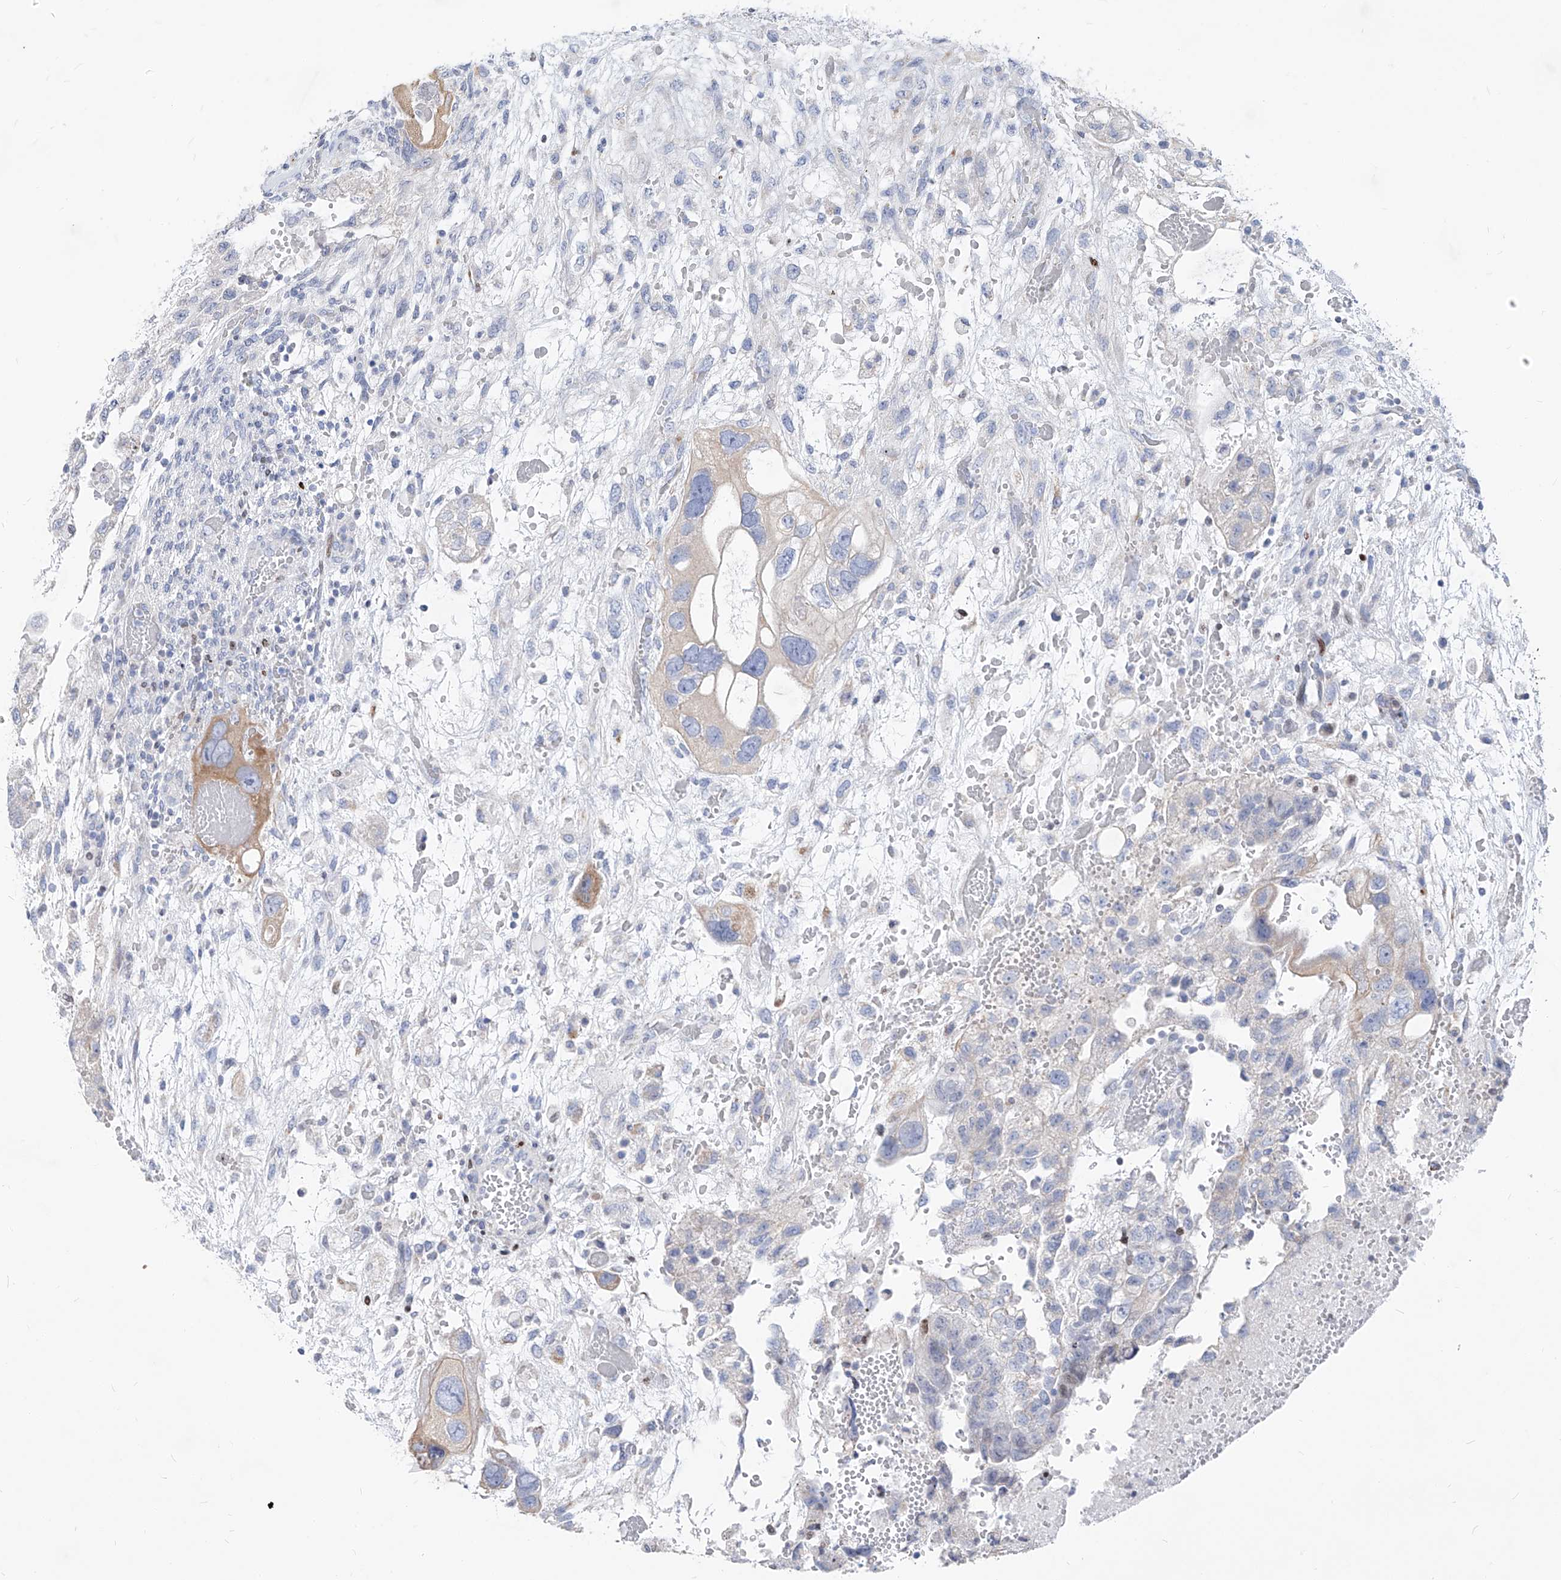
{"staining": {"intensity": "negative", "quantity": "none", "location": "none"}, "tissue": "testis cancer", "cell_type": "Tumor cells", "image_type": "cancer", "snomed": [{"axis": "morphology", "description": "Carcinoma, Embryonal, NOS"}, {"axis": "topography", "description": "Testis"}], "caption": "High power microscopy image of an immunohistochemistry (IHC) image of embryonal carcinoma (testis), revealing no significant positivity in tumor cells. (DAB immunohistochemistry, high magnification).", "gene": "FRS3", "patient": {"sex": "male", "age": 36}}